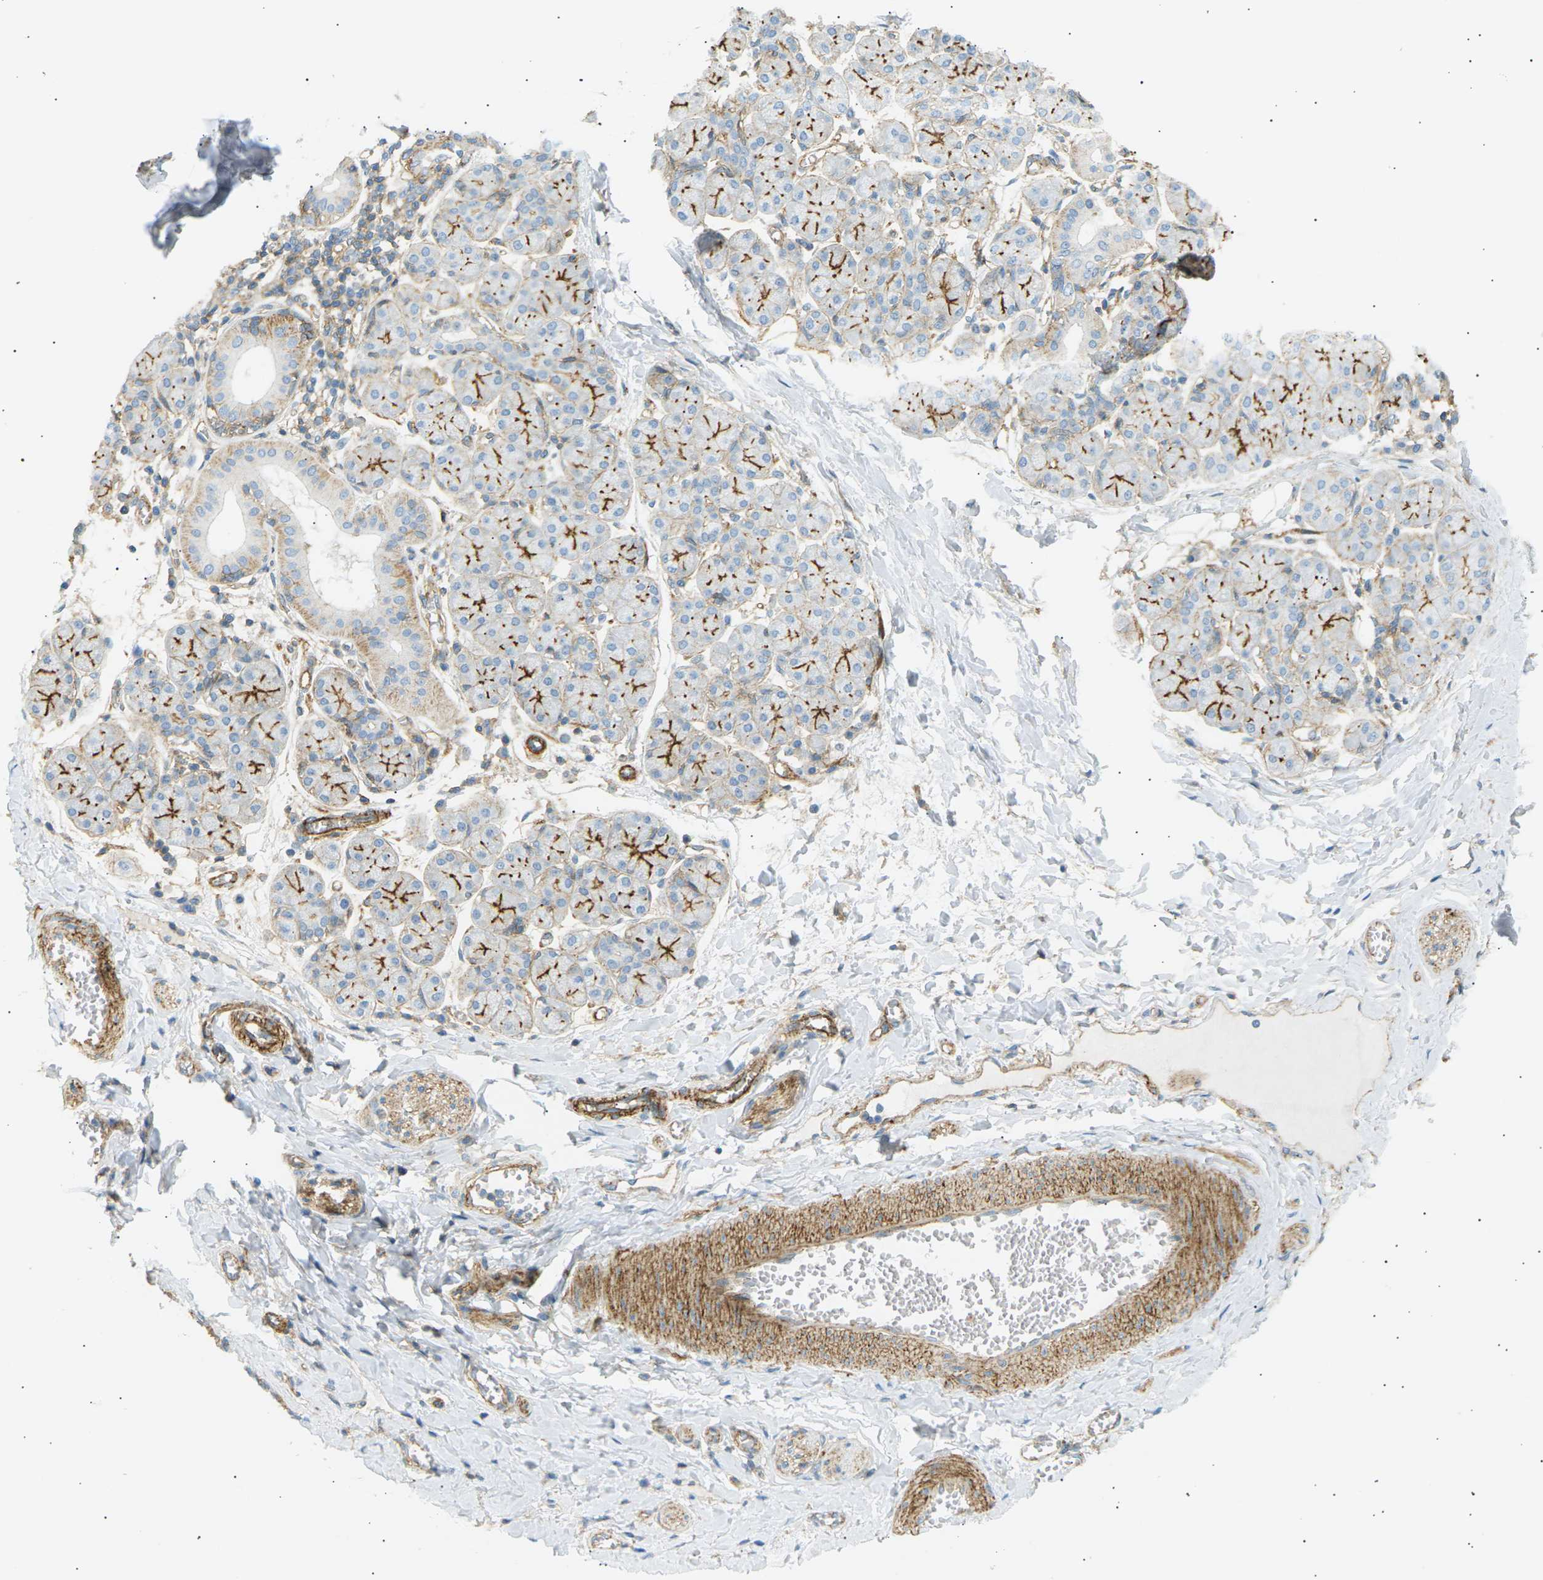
{"staining": {"intensity": "strong", "quantity": "25%-75%", "location": "cytoplasmic/membranous"}, "tissue": "salivary gland", "cell_type": "Glandular cells", "image_type": "normal", "snomed": [{"axis": "morphology", "description": "Normal tissue, NOS"}, {"axis": "morphology", "description": "Inflammation, NOS"}, {"axis": "topography", "description": "Lymph node"}, {"axis": "topography", "description": "Salivary gland"}], "caption": "The image reveals a brown stain indicating the presence of a protein in the cytoplasmic/membranous of glandular cells in salivary gland. The staining was performed using DAB (3,3'-diaminobenzidine) to visualize the protein expression in brown, while the nuclei were stained in blue with hematoxylin (Magnification: 20x).", "gene": "ATP2B4", "patient": {"sex": "male", "age": 3}}